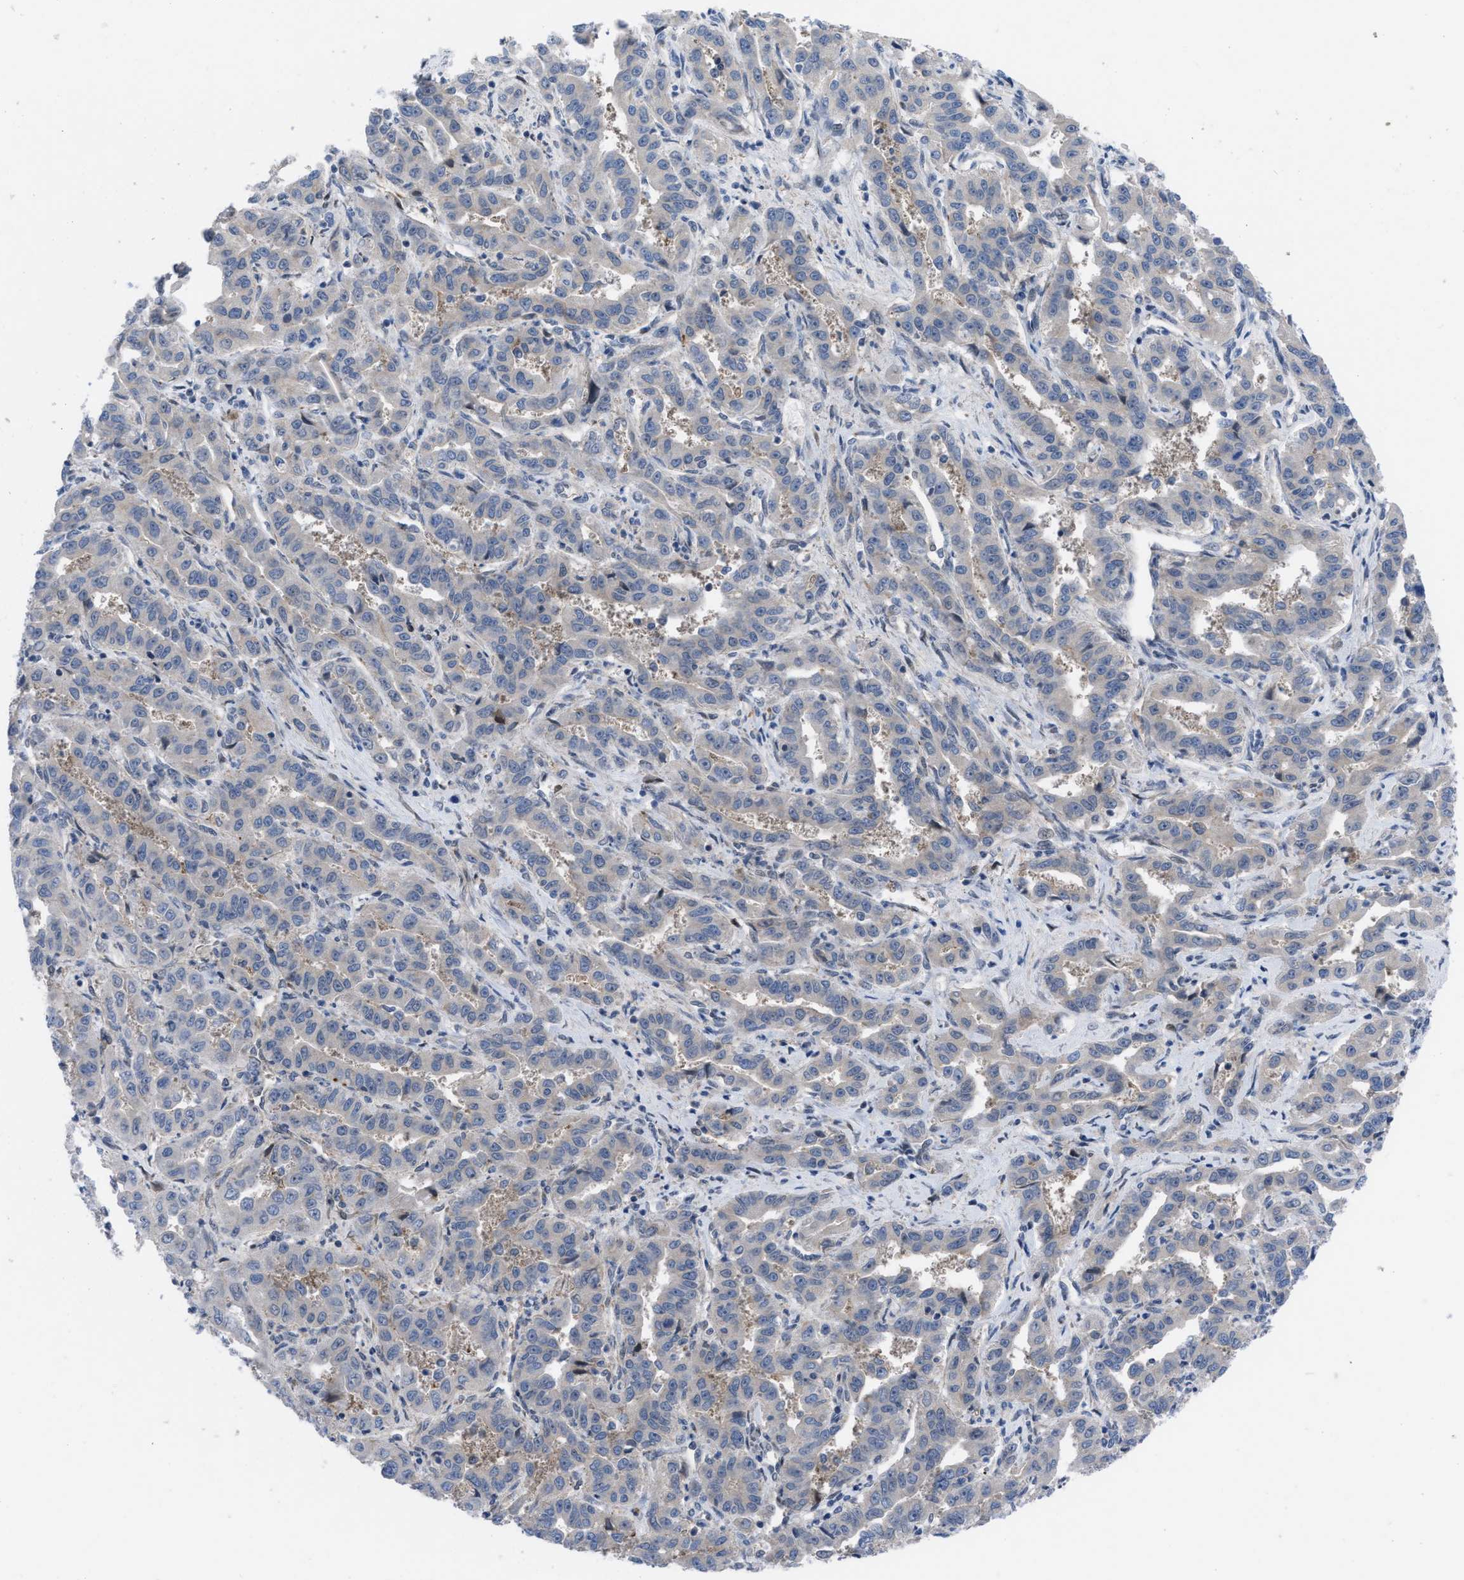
{"staining": {"intensity": "negative", "quantity": "none", "location": "none"}, "tissue": "liver cancer", "cell_type": "Tumor cells", "image_type": "cancer", "snomed": [{"axis": "morphology", "description": "Cholangiocarcinoma"}, {"axis": "topography", "description": "Liver"}], "caption": "Immunohistochemistry (IHC) photomicrograph of cholangiocarcinoma (liver) stained for a protein (brown), which demonstrates no positivity in tumor cells.", "gene": "IL17RE", "patient": {"sex": "male", "age": 59}}